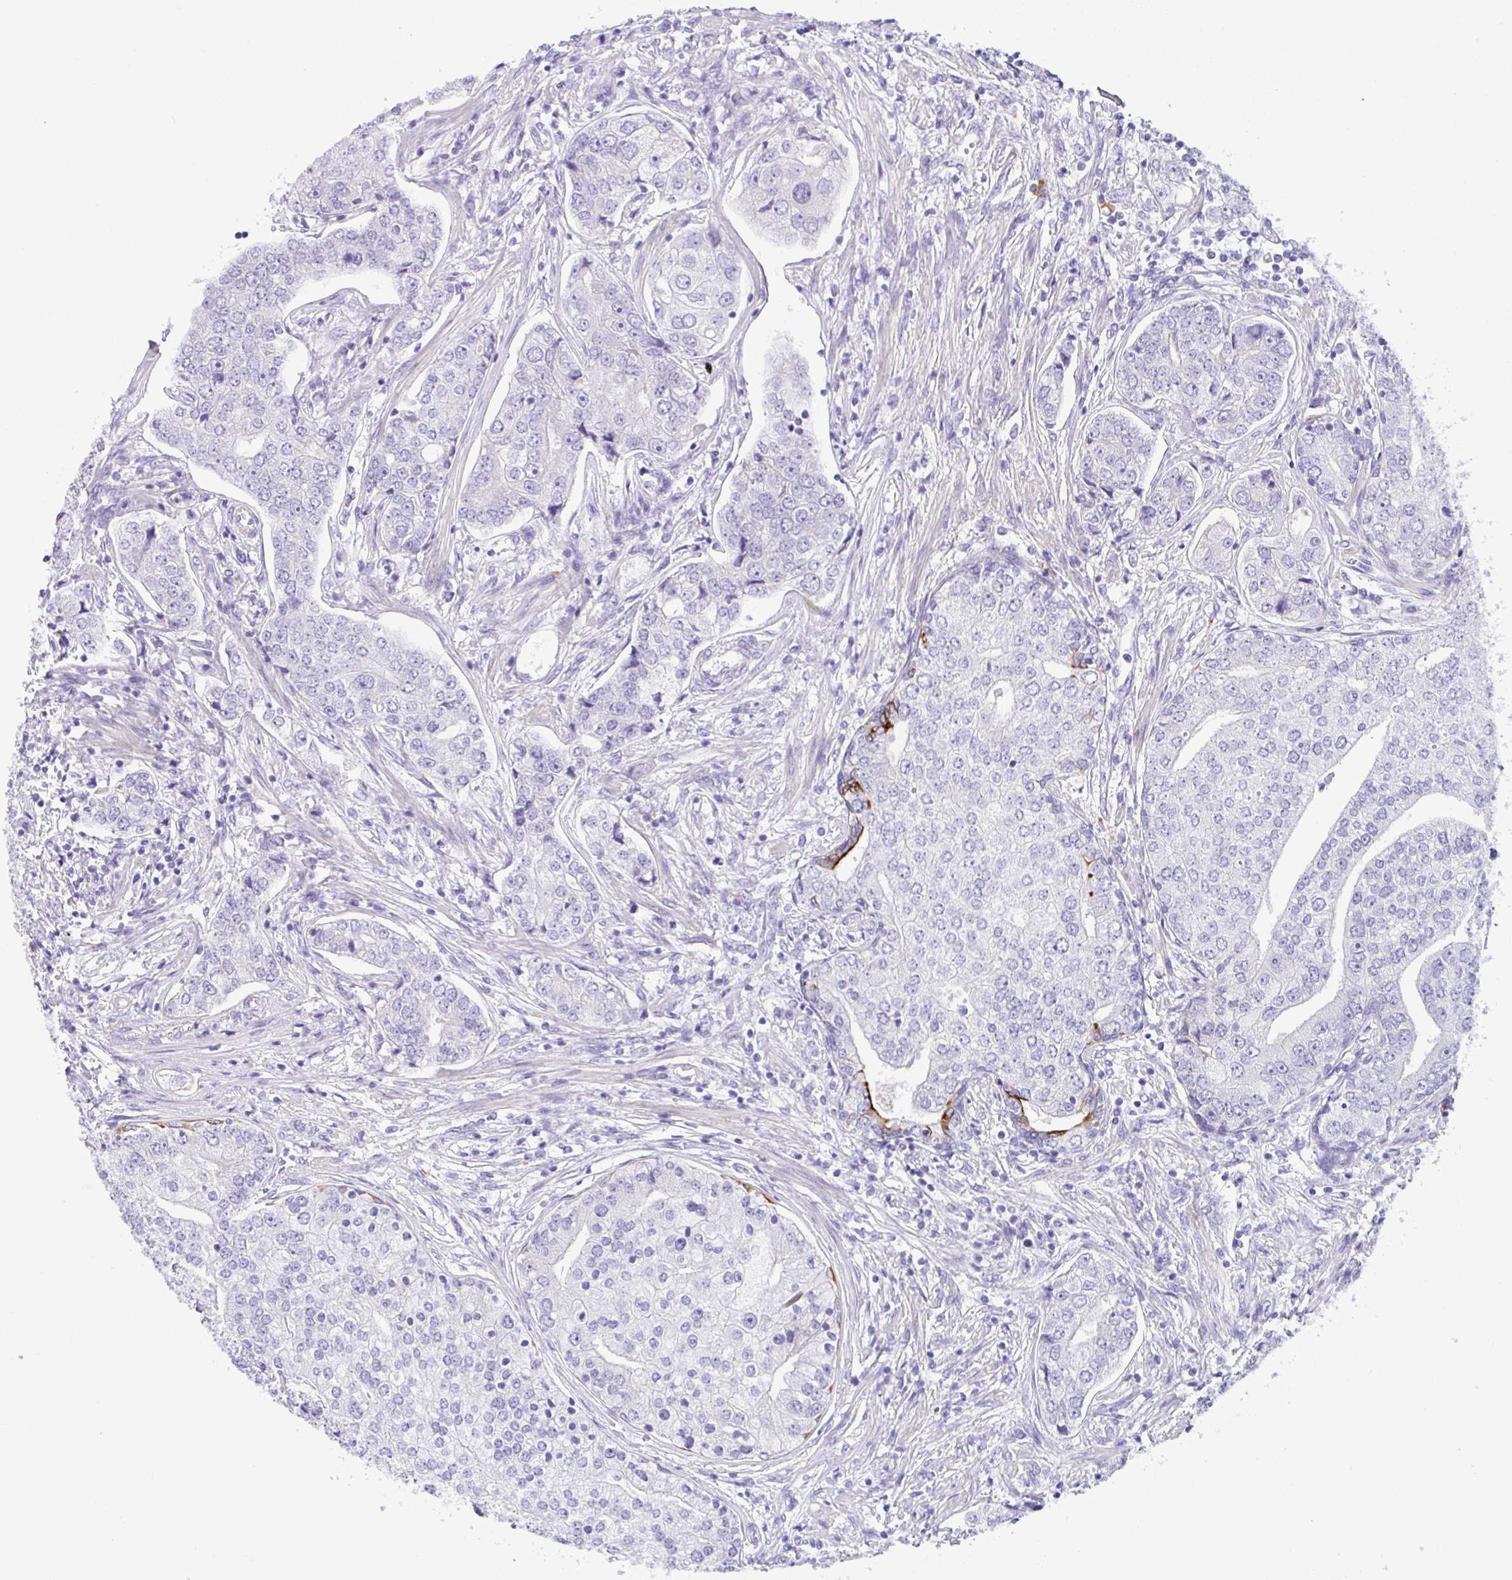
{"staining": {"intensity": "negative", "quantity": "none", "location": "none"}, "tissue": "prostate cancer", "cell_type": "Tumor cells", "image_type": "cancer", "snomed": [{"axis": "morphology", "description": "Adenocarcinoma, High grade"}, {"axis": "topography", "description": "Prostate"}], "caption": "Tumor cells are negative for protein expression in human high-grade adenocarcinoma (prostate).", "gene": "TRAF4", "patient": {"sex": "male", "age": 60}}